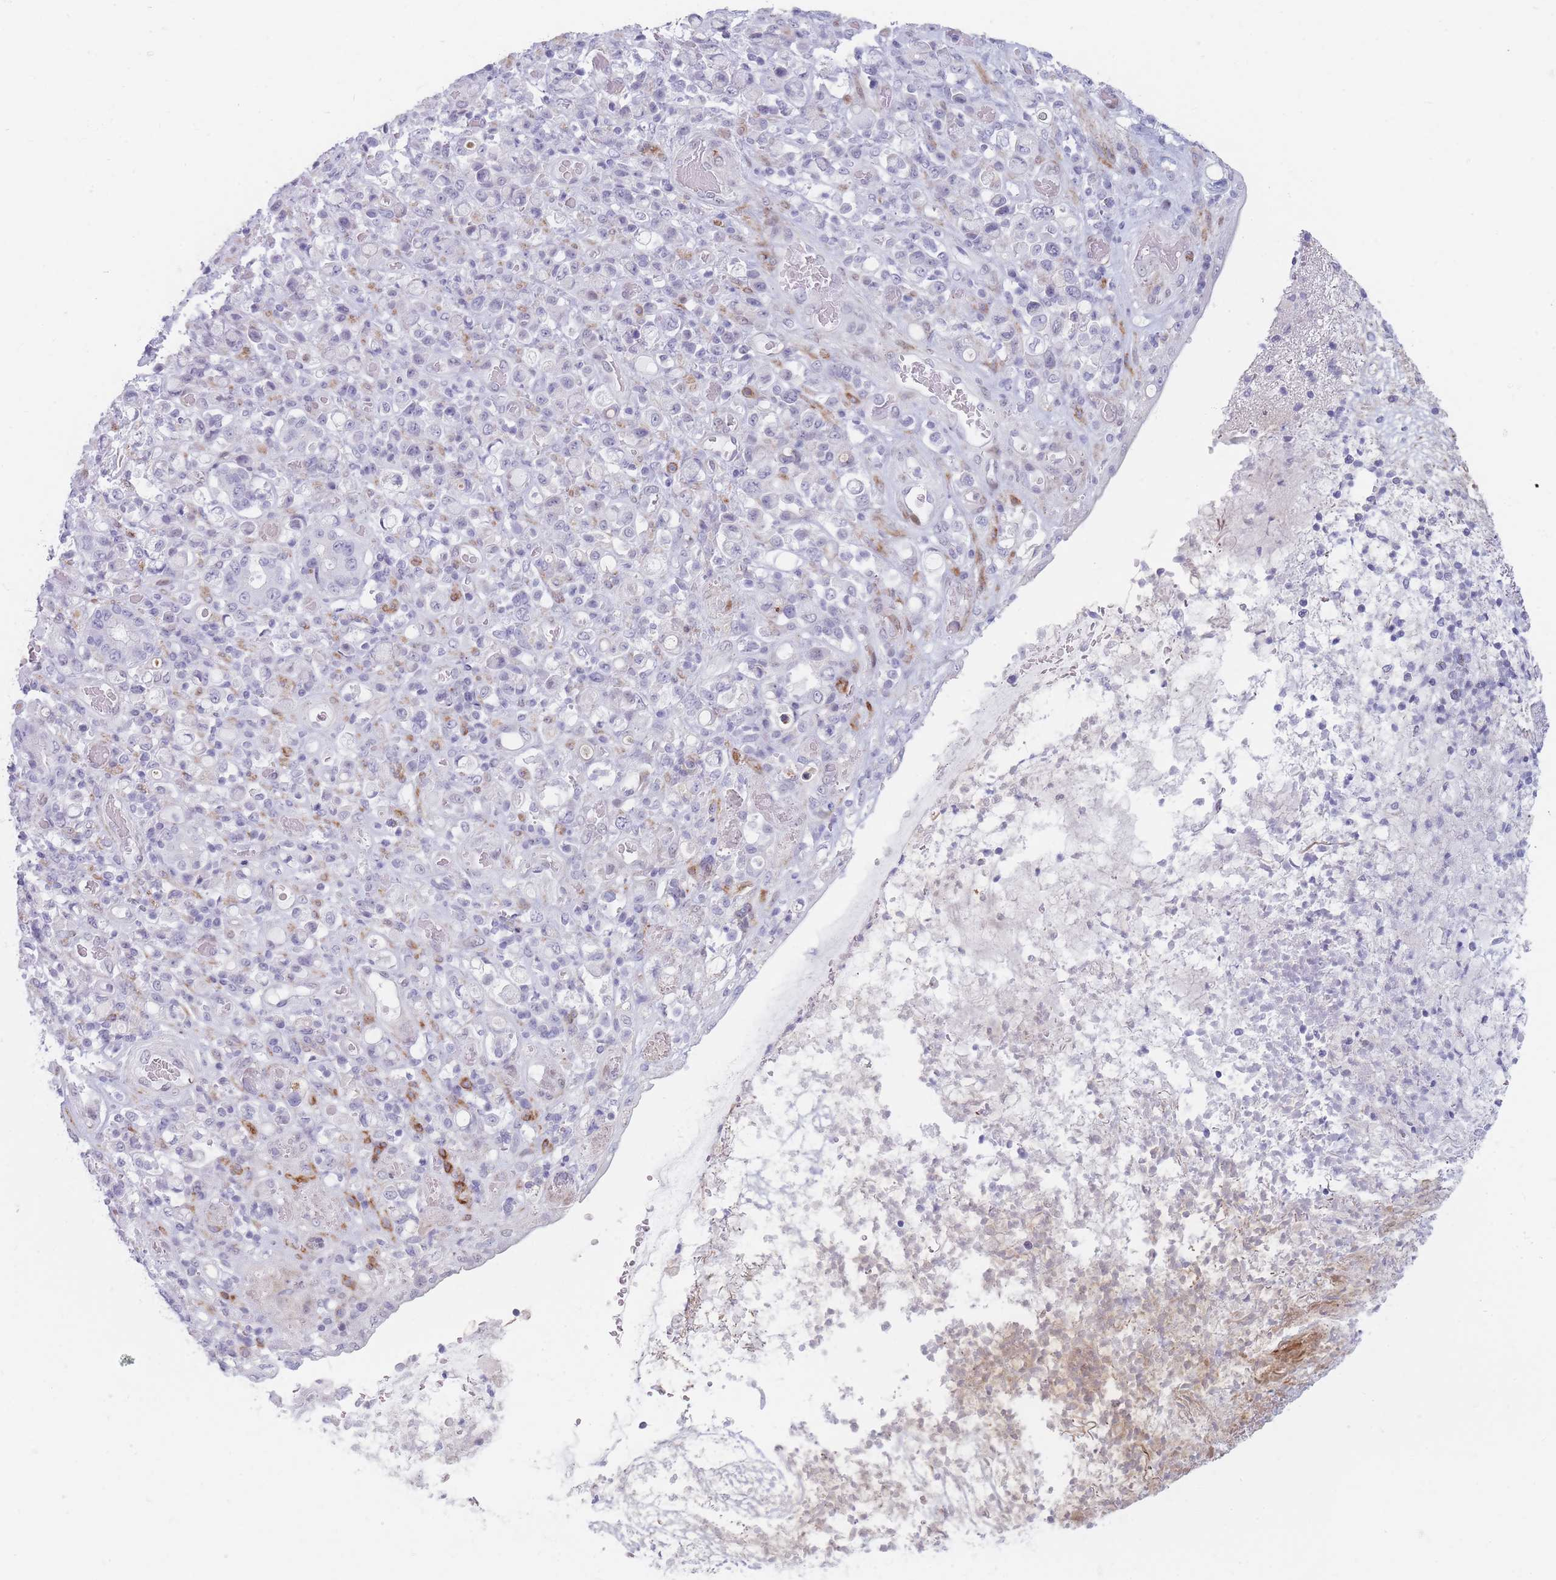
{"staining": {"intensity": "negative", "quantity": "none", "location": "none"}, "tissue": "stomach cancer", "cell_type": "Tumor cells", "image_type": "cancer", "snomed": [{"axis": "morphology", "description": "Normal tissue, NOS"}, {"axis": "morphology", "description": "Adenocarcinoma, NOS"}, {"axis": "topography", "description": "Stomach"}], "caption": "Tumor cells are negative for protein expression in human stomach cancer (adenocarcinoma).", "gene": "IFNA6", "patient": {"sex": "female", "age": 79}}